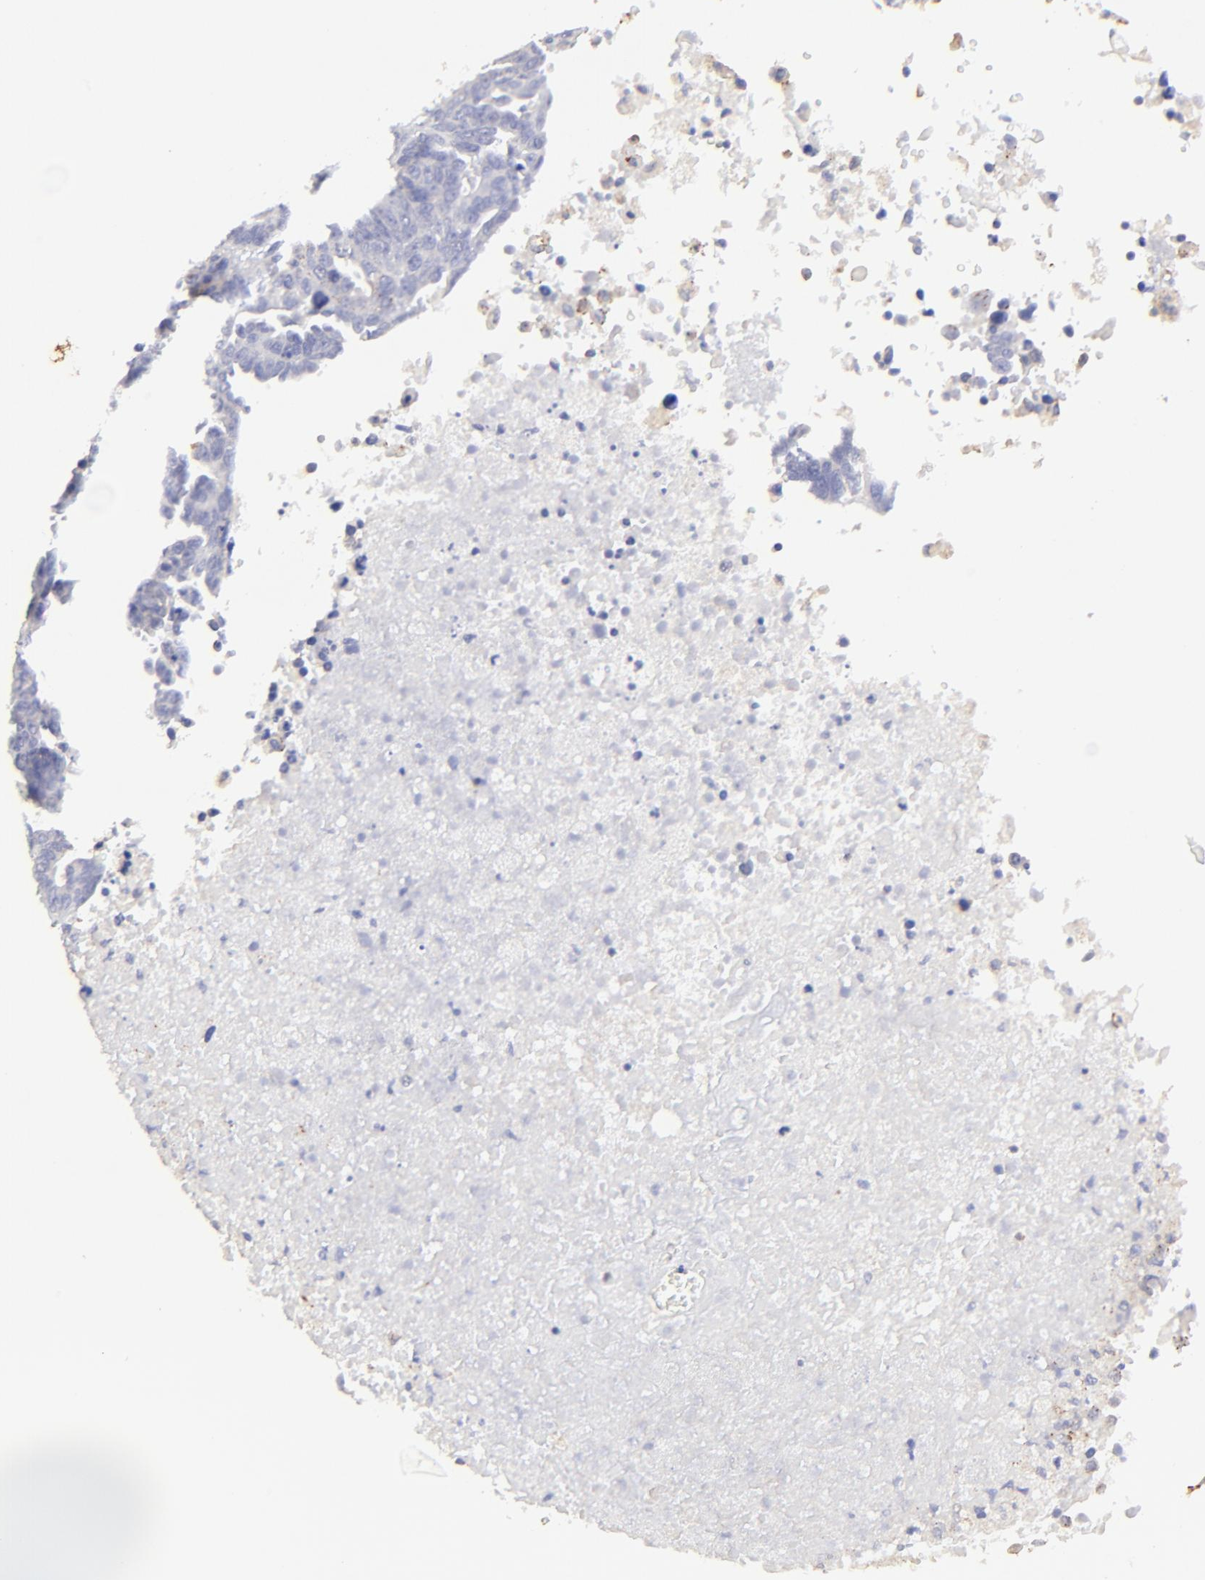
{"staining": {"intensity": "negative", "quantity": "none", "location": "none"}, "tissue": "ovarian cancer", "cell_type": "Tumor cells", "image_type": "cancer", "snomed": [{"axis": "morphology", "description": "Carcinoma, endometroid"}, {"axis": "morphology", "description": "Cystadenocarcinoma, serous, NOS"}, {"axis": "topography", "description": "Ovary"}], "caption": "A high-resolution micrograph shows immunohistochemistry staining of serous cystadenocarcinoma (ovarian), which exhibits no significant expression in tumor cells.", "gene": "LHFPL1", "patient": {"sex": "female", "age": 45}}